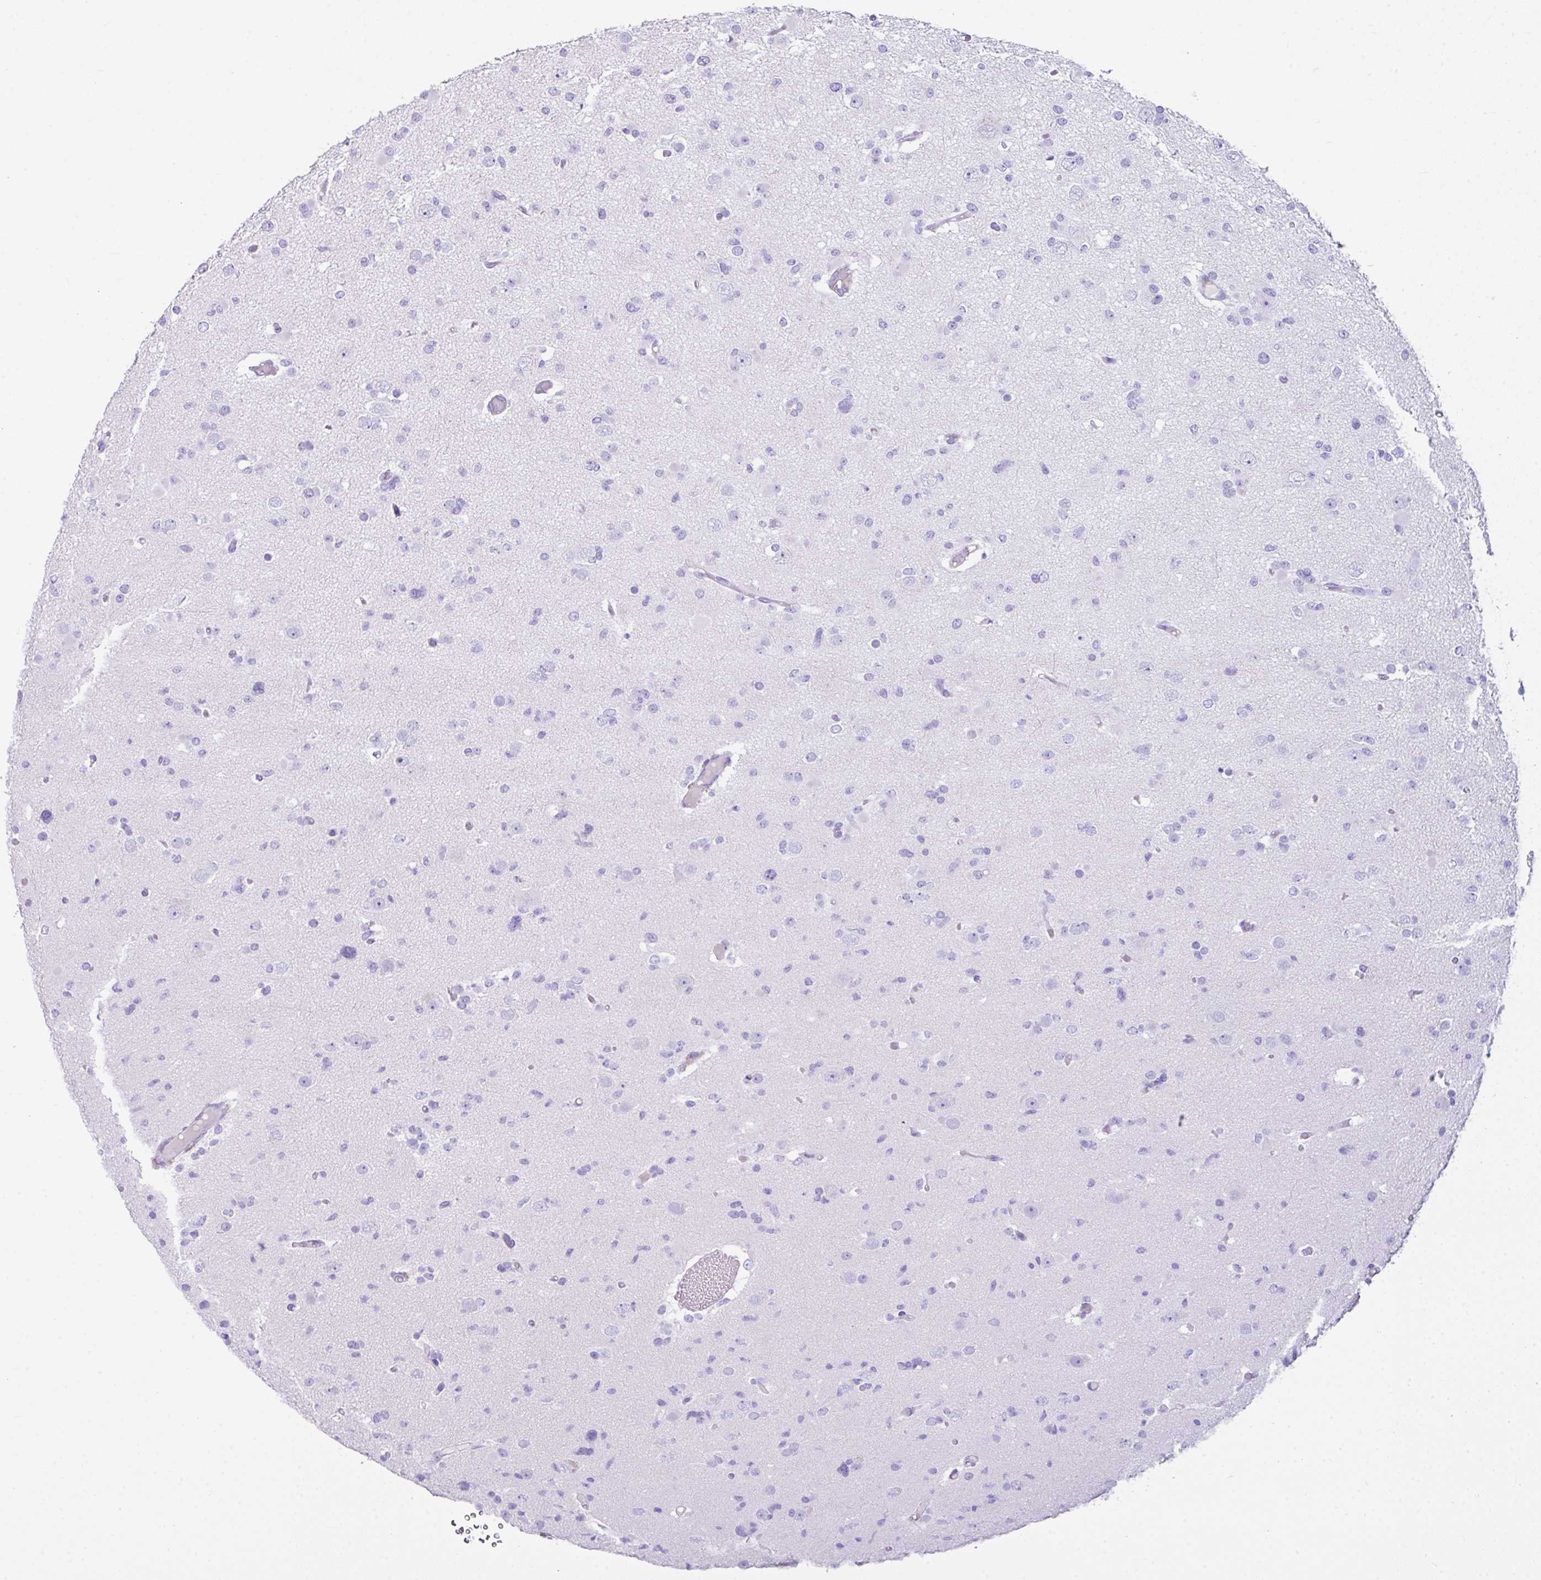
{"staining": {"intensity": "negative", "quantity": "none", "location": "none"}, "tissue": "glioma", "cell_type": "Tumor cells", "image_type": "cancer", "snomed": [{"axis": "morphology", "description": "Glioma, malignant, Low grade"}, {"axis": "topography", "description": "Brain"}], "caption": "Glioma was stained to show a protein in brown. There is no significant expression in tumor cells.", "gene": "LGALS4", "patient": {"sex": "female", "age": 22}}